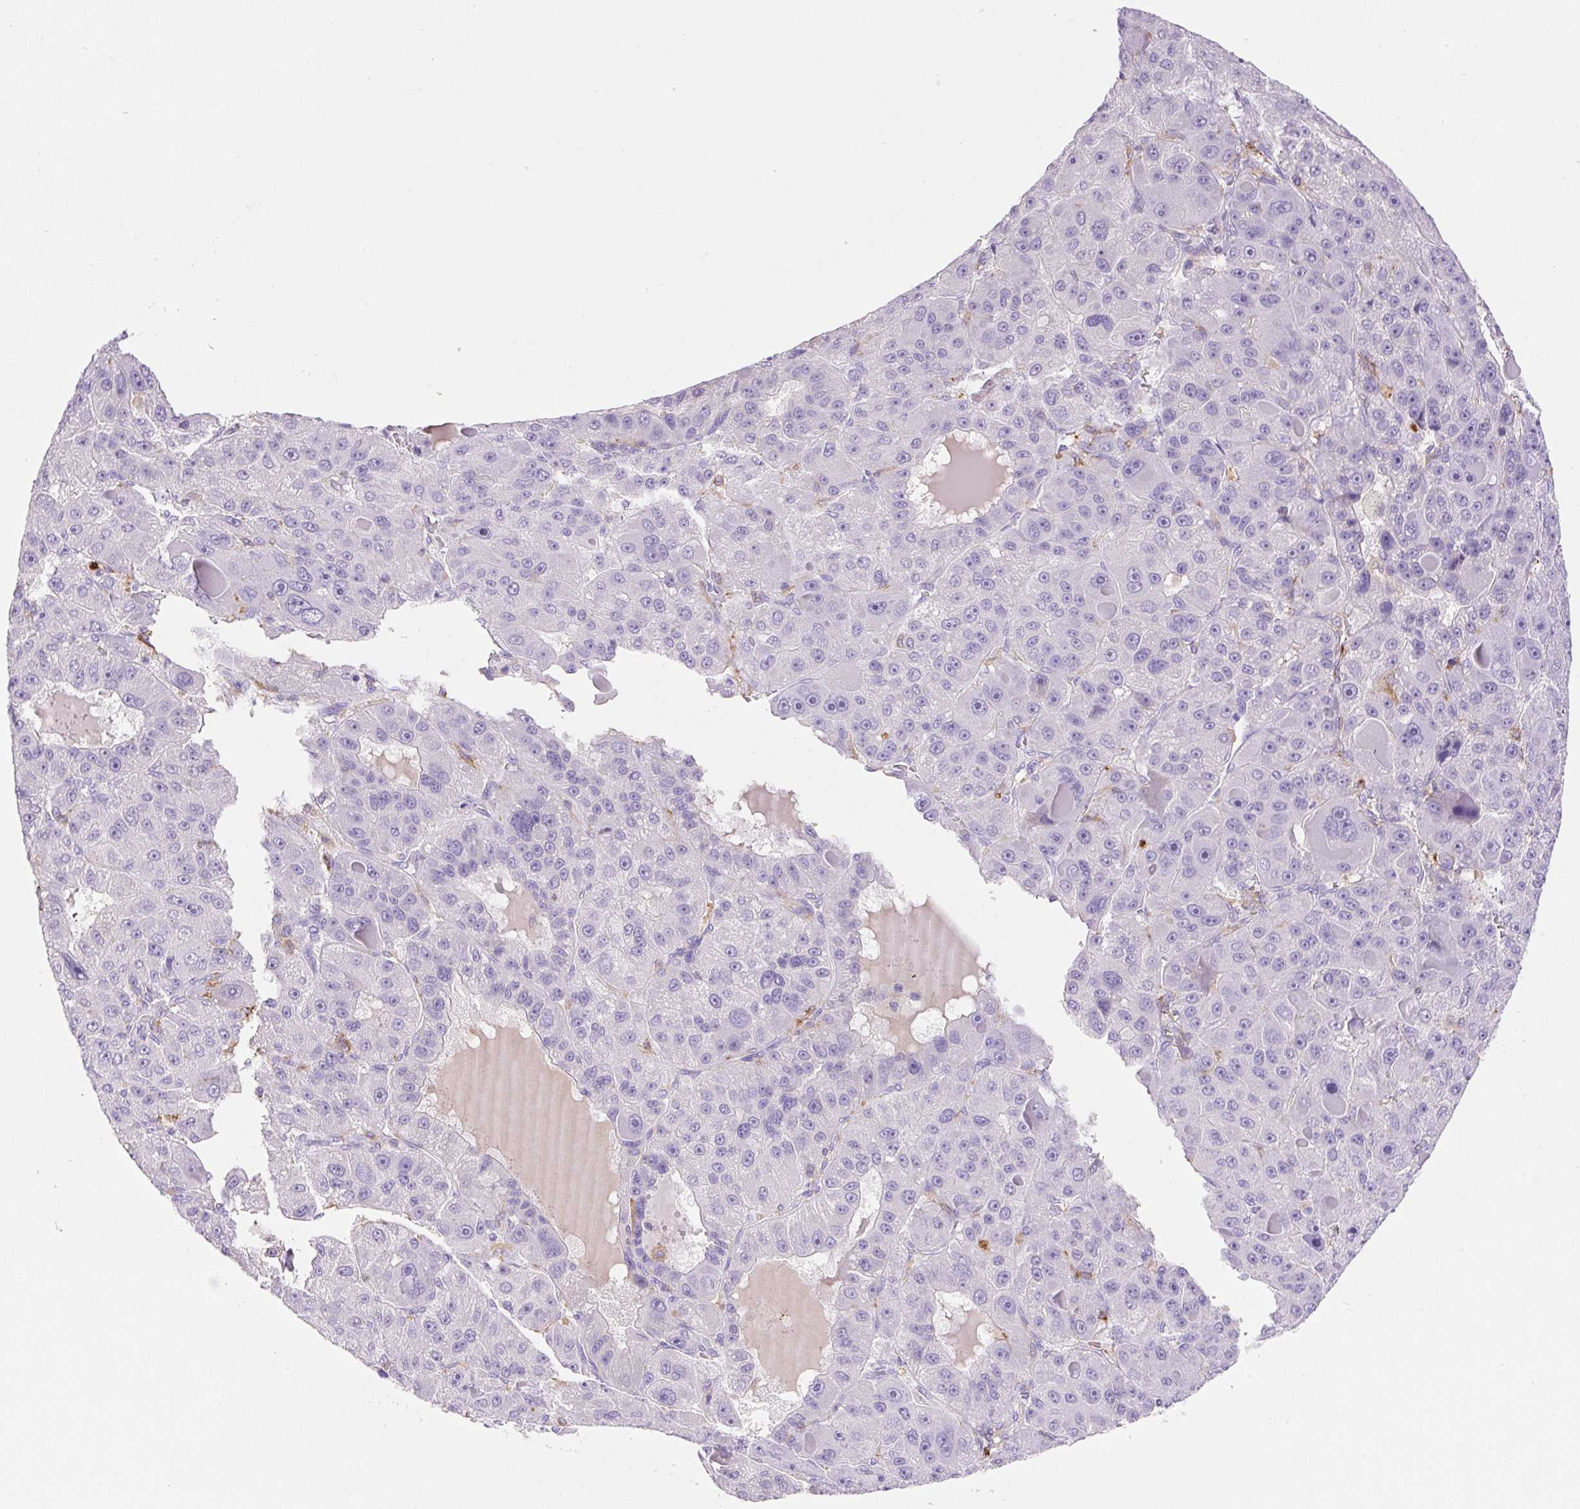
{"staining": {"intensity": "negative", "quantity": "none", "location": "none"}, "tissue": "liver cancer", "cell_type": "Tumor cells", "image_type": "cancer", "snomed": [{"axis": "morphology", "description": "Carcinoma, Hepatocellular, NOS"}, {"axis": "topography", "description": "Liver"}], "caption": "DAB (3,3'-diaminobenzidine) immunohistochemical staining of human liver cancer (hepatocellular carcinoma) shows no significant expression in tumor cells.", "gene": "TDRD15", "patient": {"sex": "male", "age": 76}}